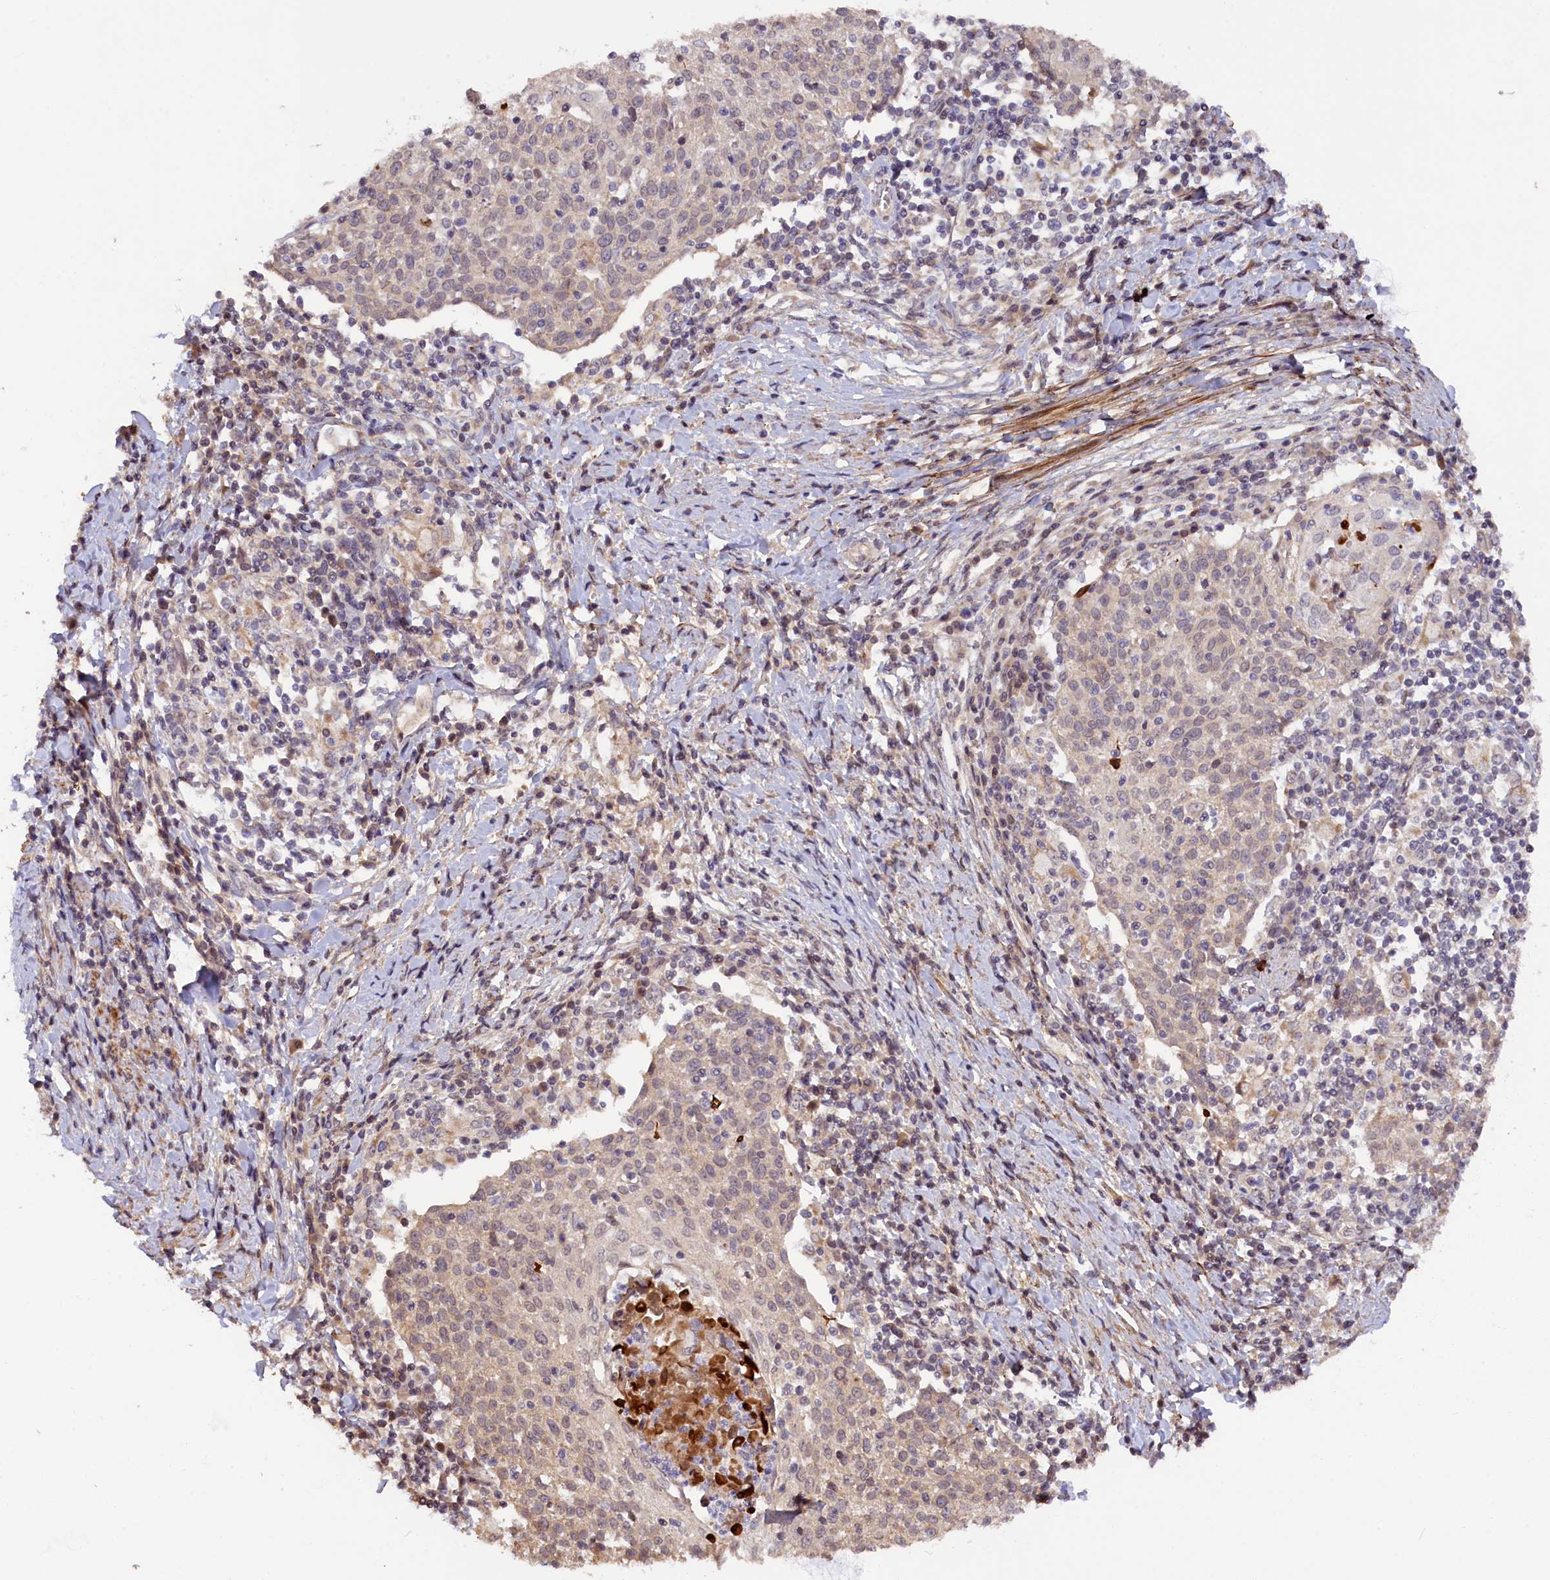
{"staining": {"intensity": "weak", "quantity": "<25%", "location": "cytoplasmic/membranous"}, "tissue": "cervical cancer", "cell_type": "Tumor cells", "image_type": "cancer", "snomed": [{"axis": "morphology", "description": "Squamous cell carcinoma, NOS"}, {"axis": "topography", "description": "Cervix"}], "caption": "High magnification brightfield microscopy of cervical squamous cell carcinoma stained with DAB (3,3'-diaminobenzidine) (brown) and counterstained with hematoxylin (blue): tumor cells show no significant positivity.", "gene": "ZNF480", "patient": {"sex": "female", "age": 52}}